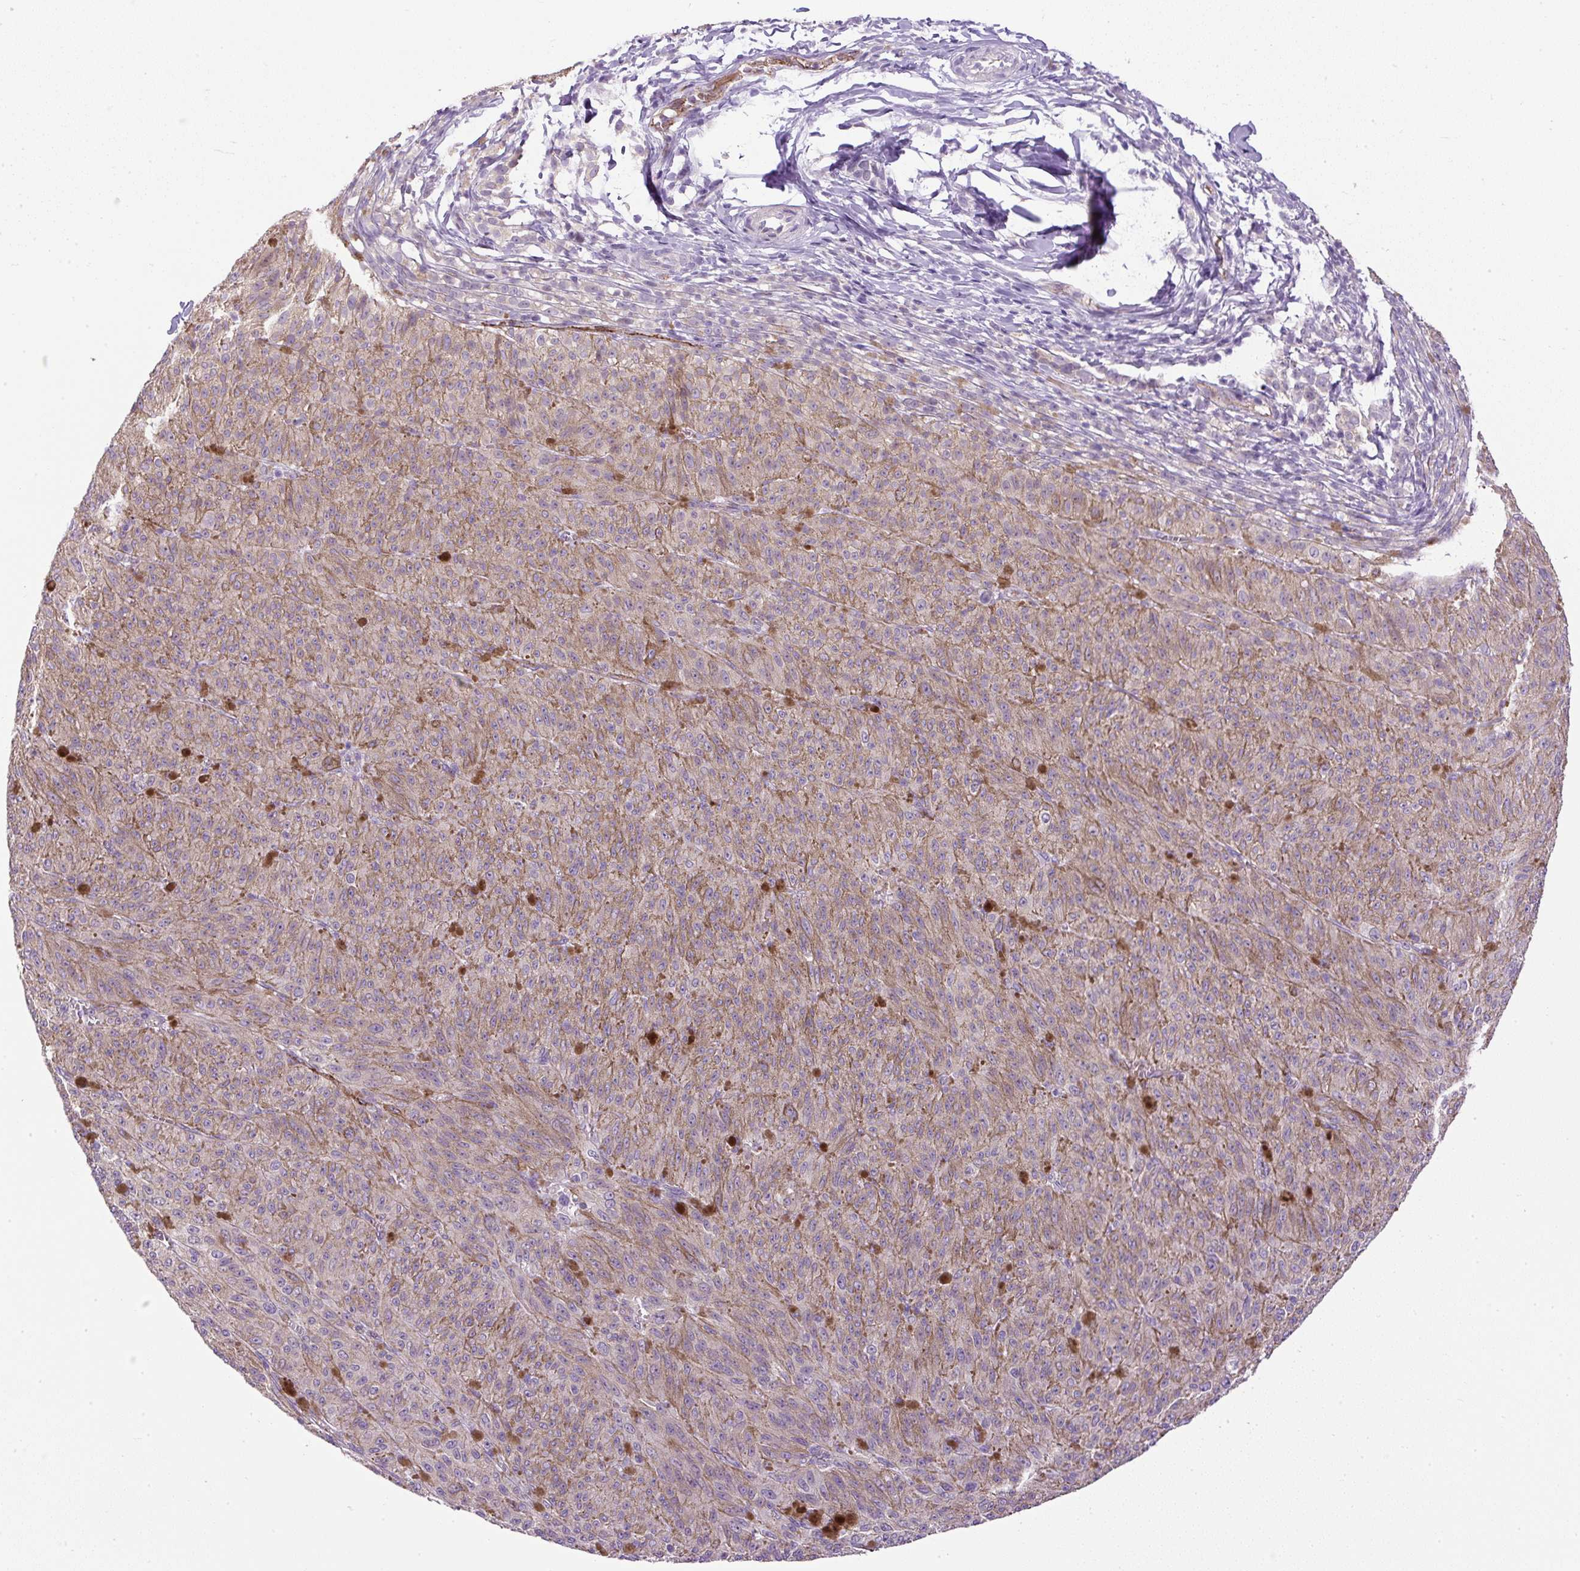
{"staining": {"intensity": "weak", "quantity": "25%-75%", "location": "cytoplasmic/membranous"}, "tissue": "melanoma", "cell_type": "Tumor cells", "image_type": "cancer", "snomed": [{"axis": "morphology", "description": "Malignant melanoma, NOS"}, {"axis": "topography", "description": "Skin"}], "caption": "Immunohistochemical staining of melanoma displays low levels of weak cytoplasmic/membranous protein staining in about 25%-75% of tumor cells.", "gene": "LEFTY2", "patient": {"sex": "female", "age": 52}}